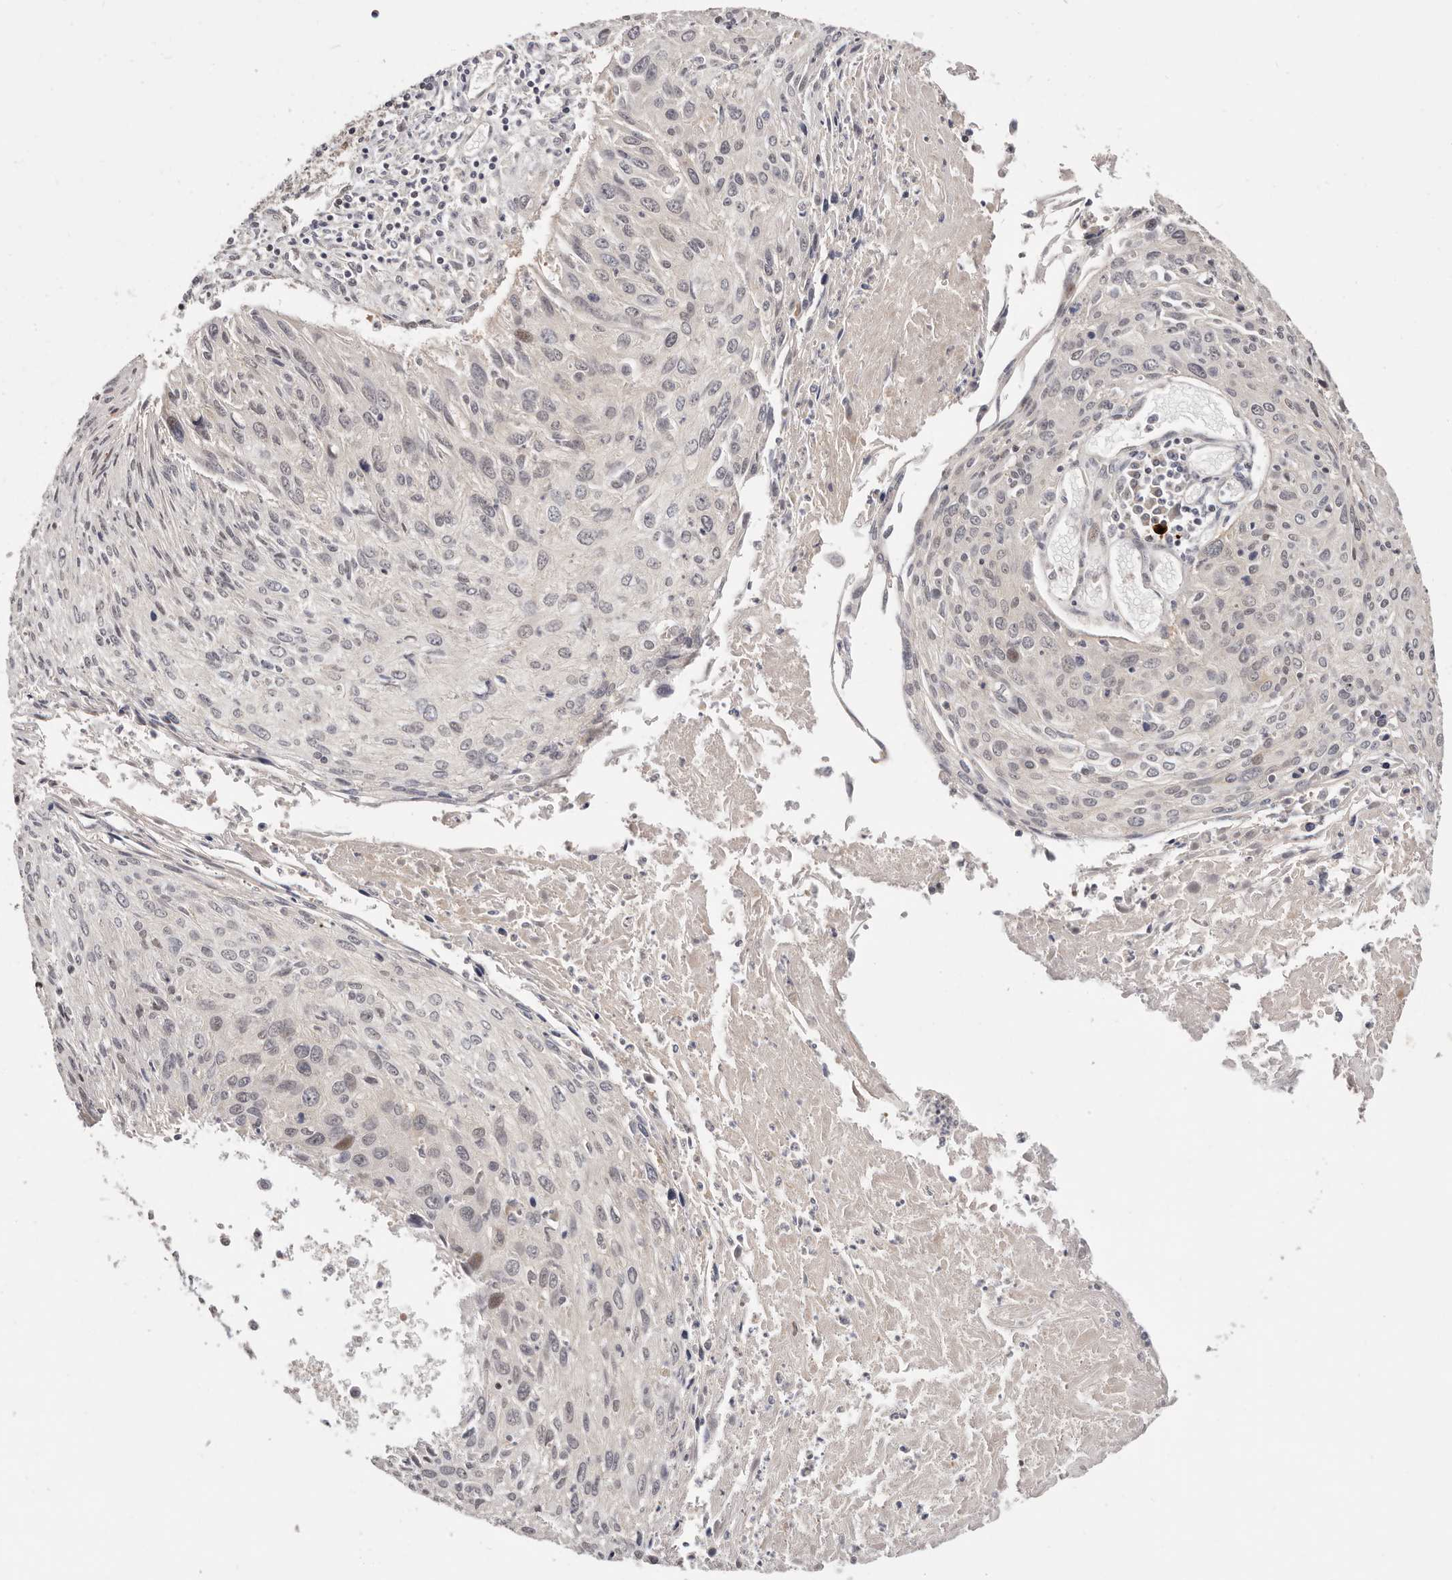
{"staining": {"intensity": "moderate", "quantity": "<25%", "location": "nuclear"}, "tissue": "cervical cancer", "cell_type": "Tumor cells", "image_type": "cancer", "snomed": [{"axis": "morphology", "description": "Squamous cell carcinoma, NOS"}, {"axis": "topography", "description": "Cervix"}], "caption": "Protein expression analysis of human cervical cancer reveals moderate nuclear staining in about <25% of tumor cells. (DAB (3,3'-diaminobenzidine) = brown stain, brightfield microscopy at high magnification).", "gene": "USP33", "patient": {"sex": "female", "age": 51}}